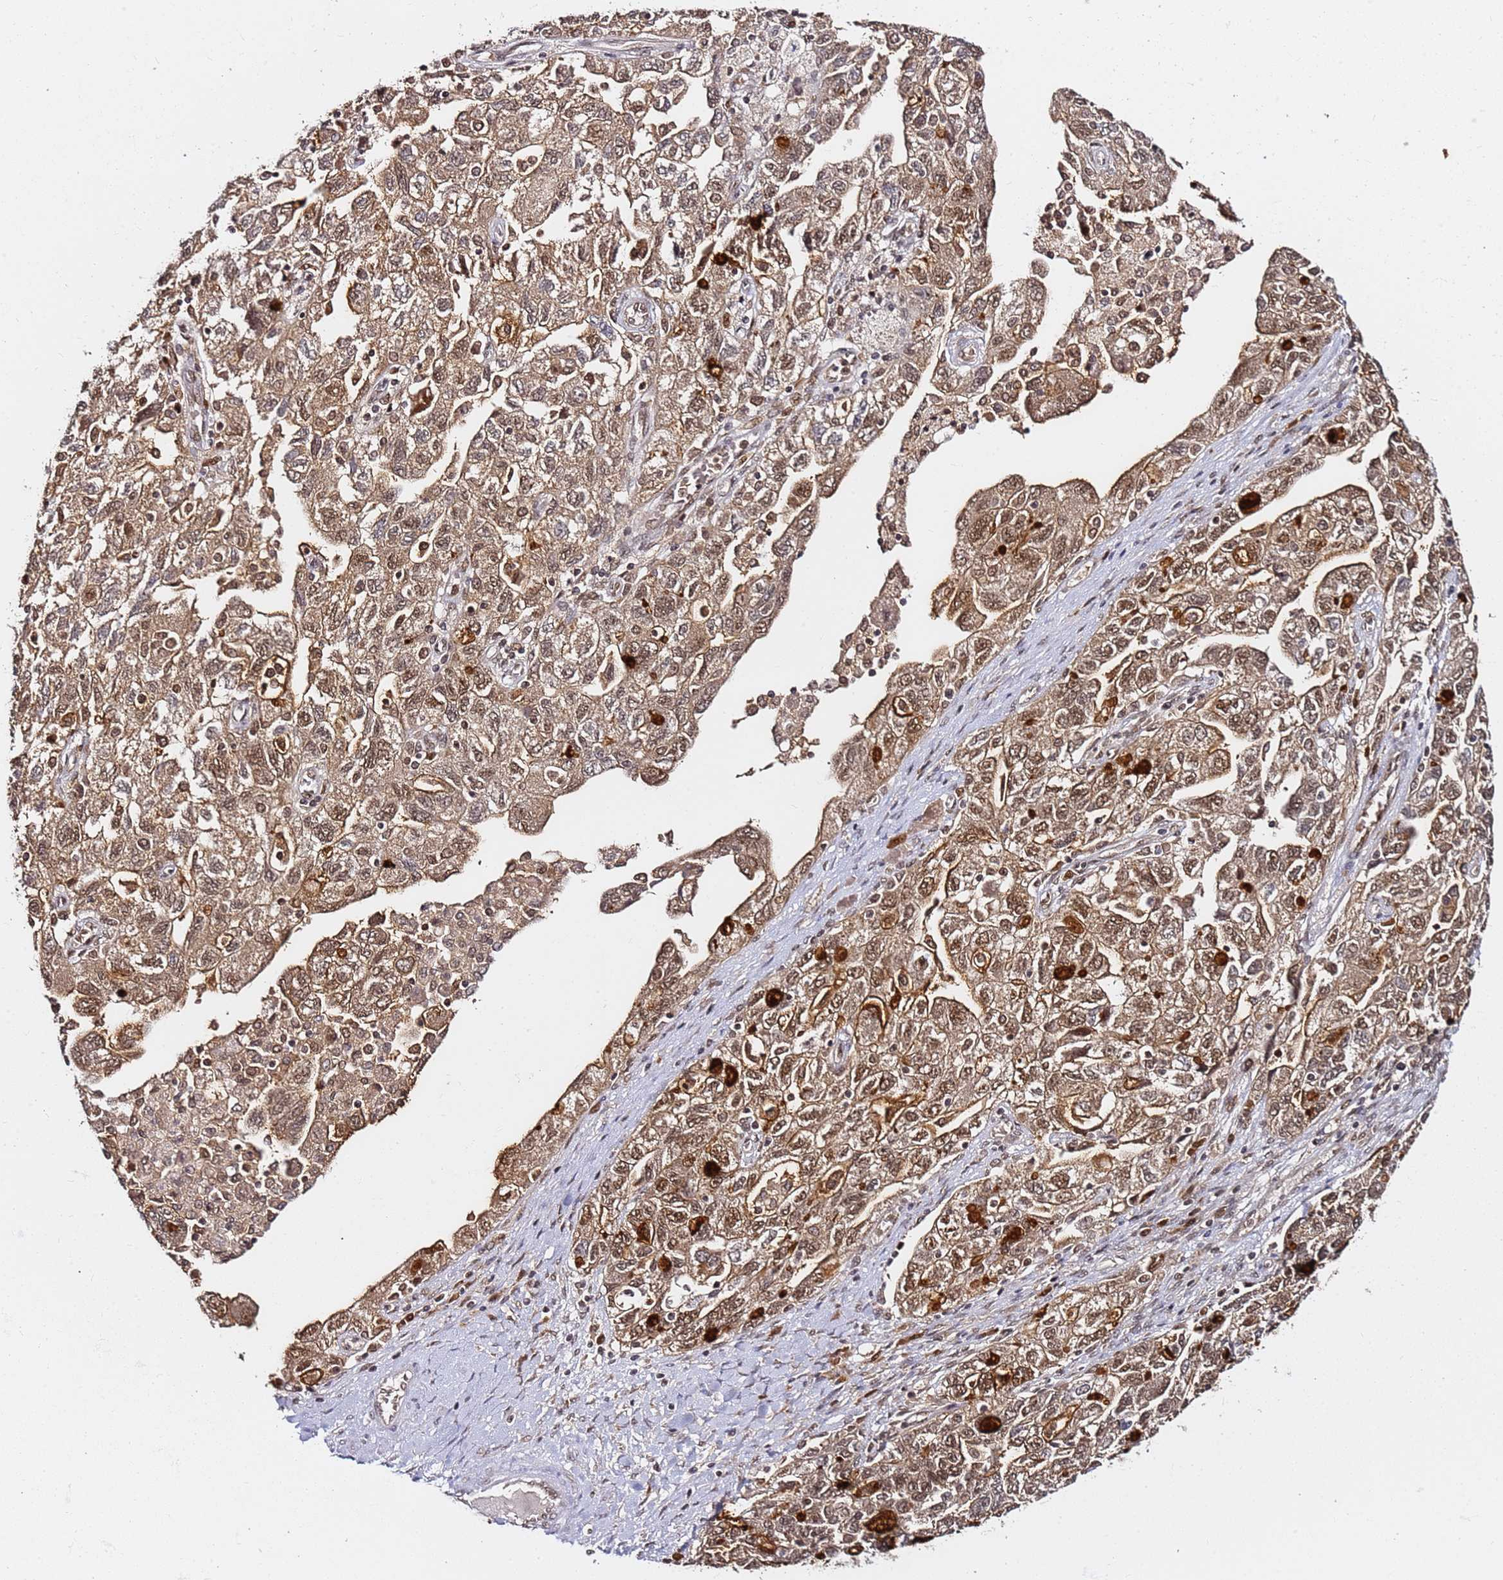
{"staining": {"intensity": "moderate", "quantity": ">75%", "location": "cytoplasmic/membranous,nuclear"}, "tissue": "ovarian cancer", "cell_type": "Tumor cells", "image_type": "cancer", "snomed": [{"axis": "morphology", "description": "Carcinoma, NOS"}, {"axis": "morphology", "description": "Cystadenocarcinoma, serous, NOS"}, {"axis": "topography", "description": "Ovary"}], "caption": "IHC of human ovarian cancer (carcinoma) shows medium levels of moderate cytoplasmic/membranous and nuclear staining in approximately >75% of tumor cells.", "gene": "RGS18", "patient": {"sex": "female", "age": 69}}